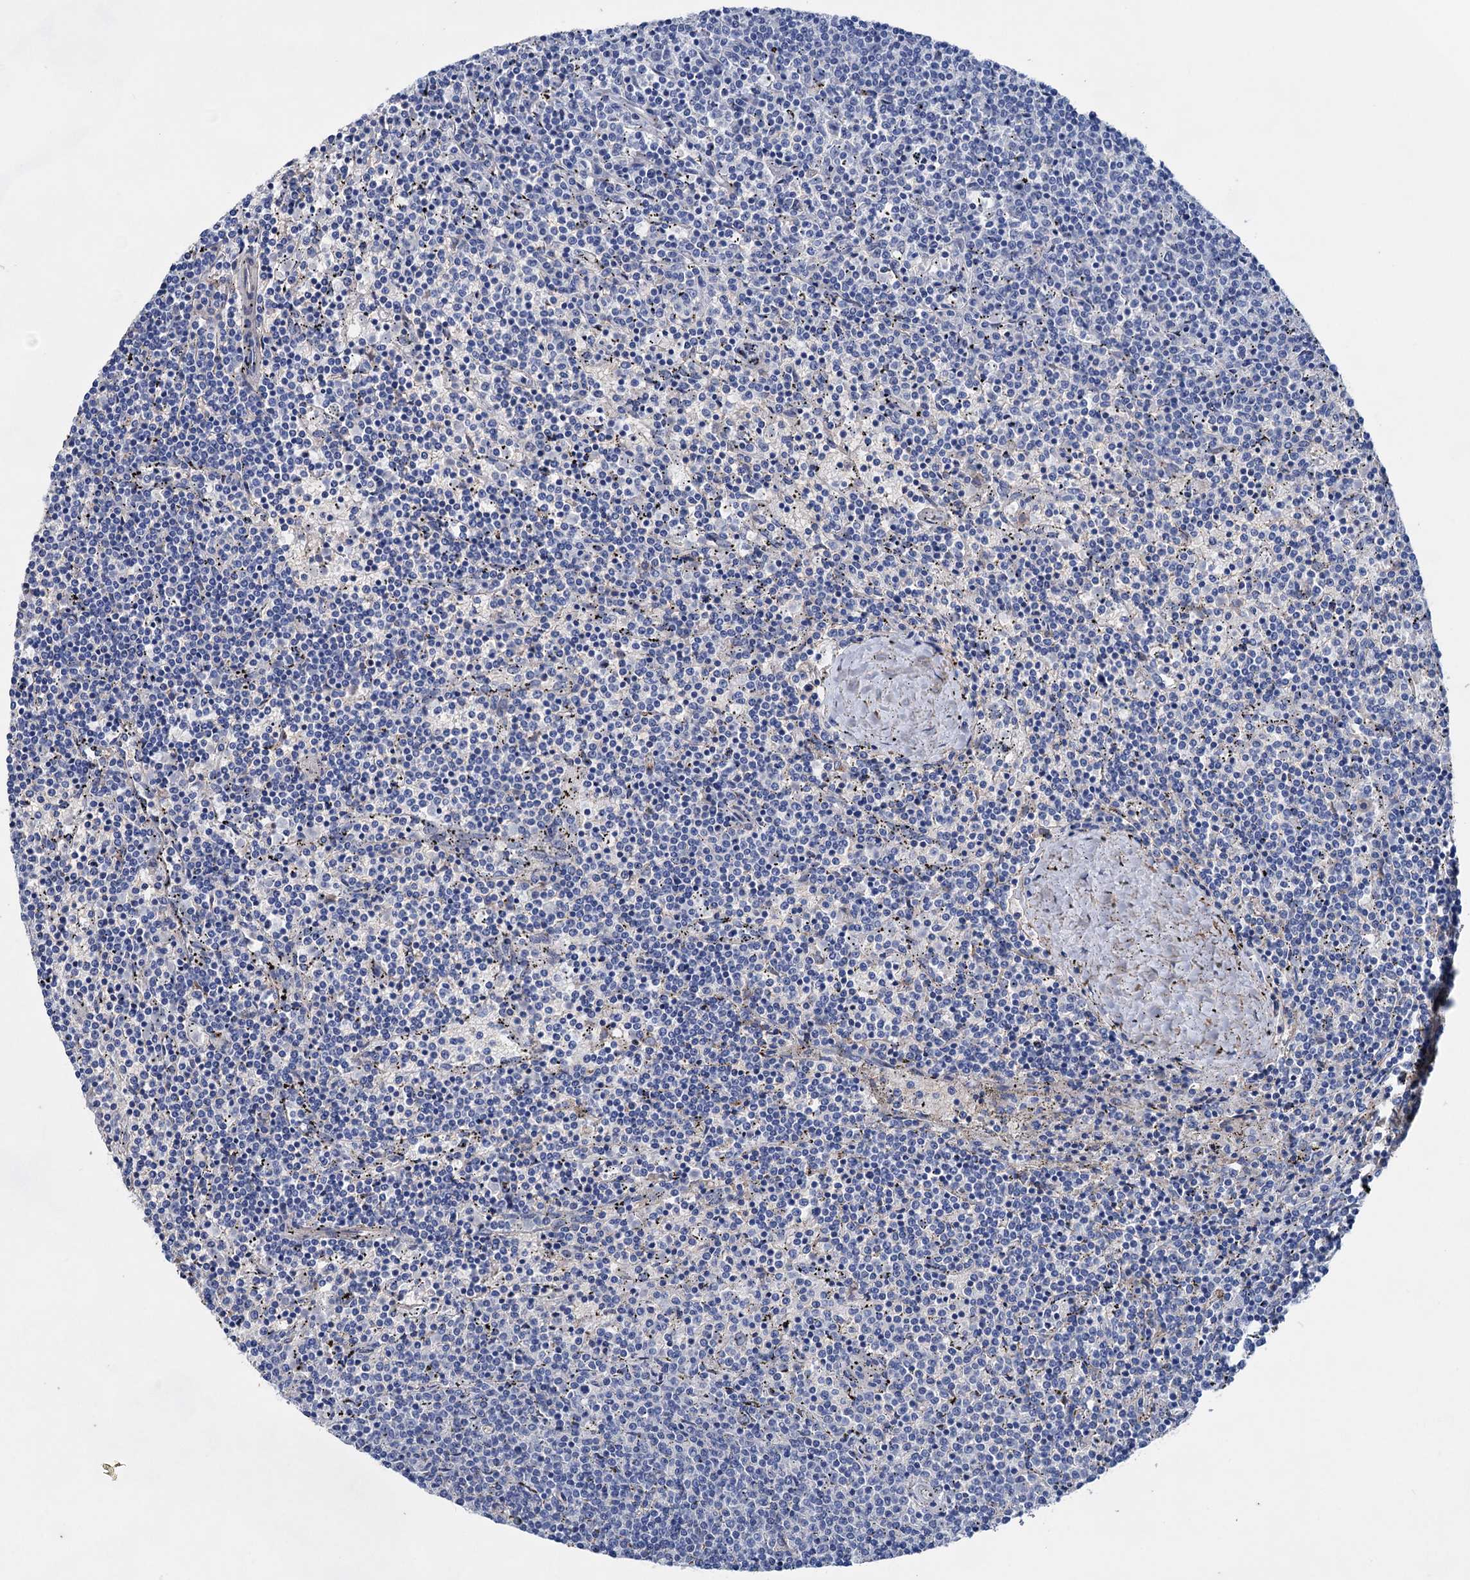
{"staining": {"intensity": "negative", "quantity": "none", "location": "none"}, "tissue": "lymphoma", "cell_type": "Tumor cells", "image_type": "cancer", "snomed": [{"axis": "morphology", "description": "Malignant lymphoma, non-Hodgkin's type, Low grade"}, {"axis": "topography", "description": "Spleen"}], "caption": "This is a image of IHC staining of lymphoma, which shows no expression in tumor cells.", "gene": "GPR155", "patient": {"sex": "female", "age": 50}}